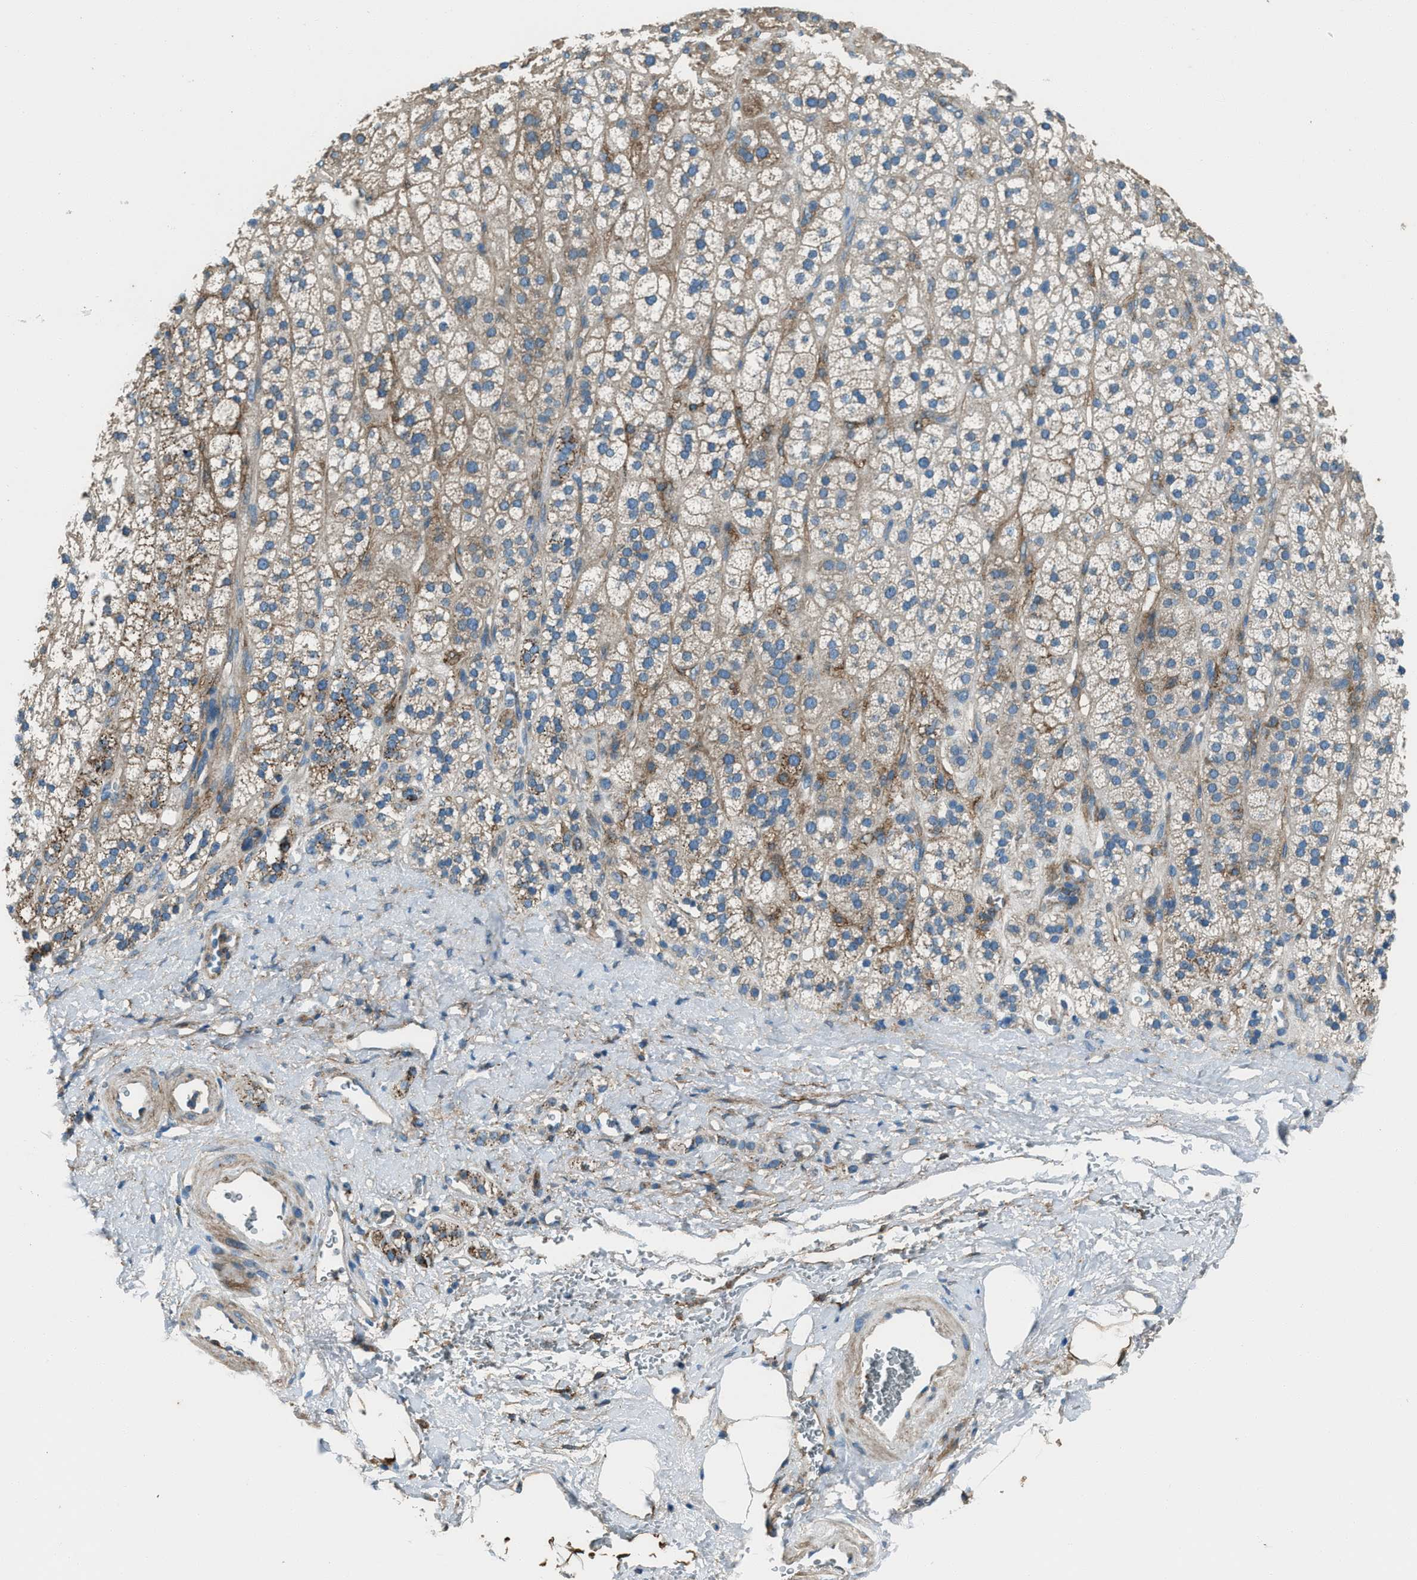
{"staining": {"intensity": "moderate", "quantity": ">75%", "location": "cytoplasmic/membranous"}, "tissue": "adrenal gland", "cell_type": "Glandular cells", "image_type": "normal", "snomed": [{"axis": "morphology", "description": "Normal tissue, NOS"}, {"axis": "topography", "description": "Adrenal gland"}], "caption": "Immunohistochemical staining of unremarkable human adrenal gland displays medium levels of moderate cytoplasmic/membranous positivity in approximately >75% of glandular cells. (DAB IHC, brown staining for protein, blue staining for nuclei).", "gene": "SVIL", "patient": {"sex": "male", "age": 56}}